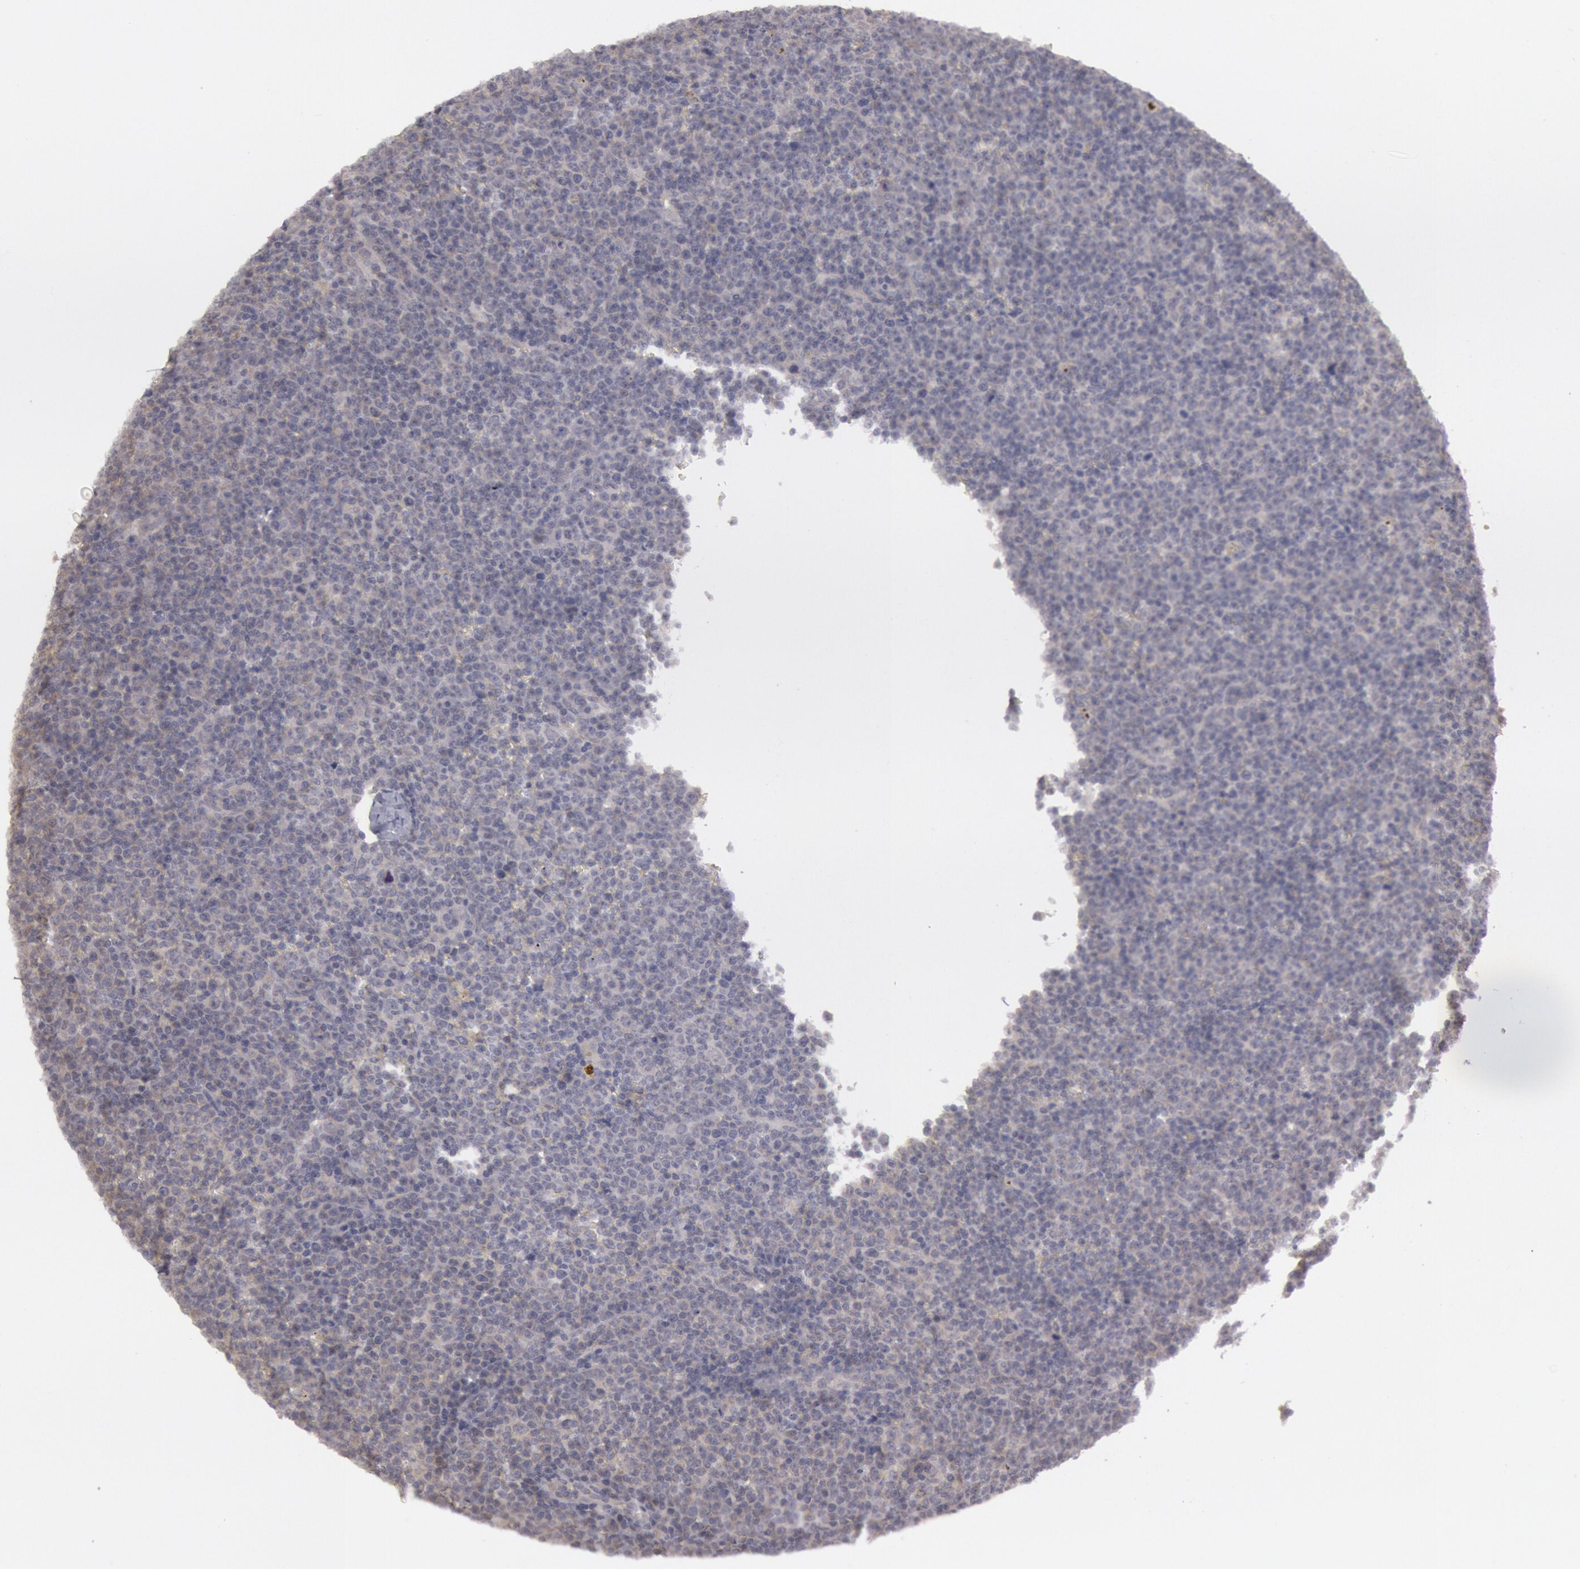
{"staining": {"intensity": "negative", "quantity": "none", "location": "none"}, "tissue": "lymphoma", "cell_type": "Tumor cells", "image_type": "cancer", "snomed": [{"axis": "morphology", "description": "Malignant lymphoma, non-Hodgkin's type, Low grade"}, {"axis": "topography", "description": "Lymph node"}], "caption": "This is an immunohistochemistry image of human malignant lymphoma, non-Hodgkin's type (low-grade). There is no staining in tumor cells.", "gene": "JOSD1", "patient": {"sex": "male", "age": 50}}